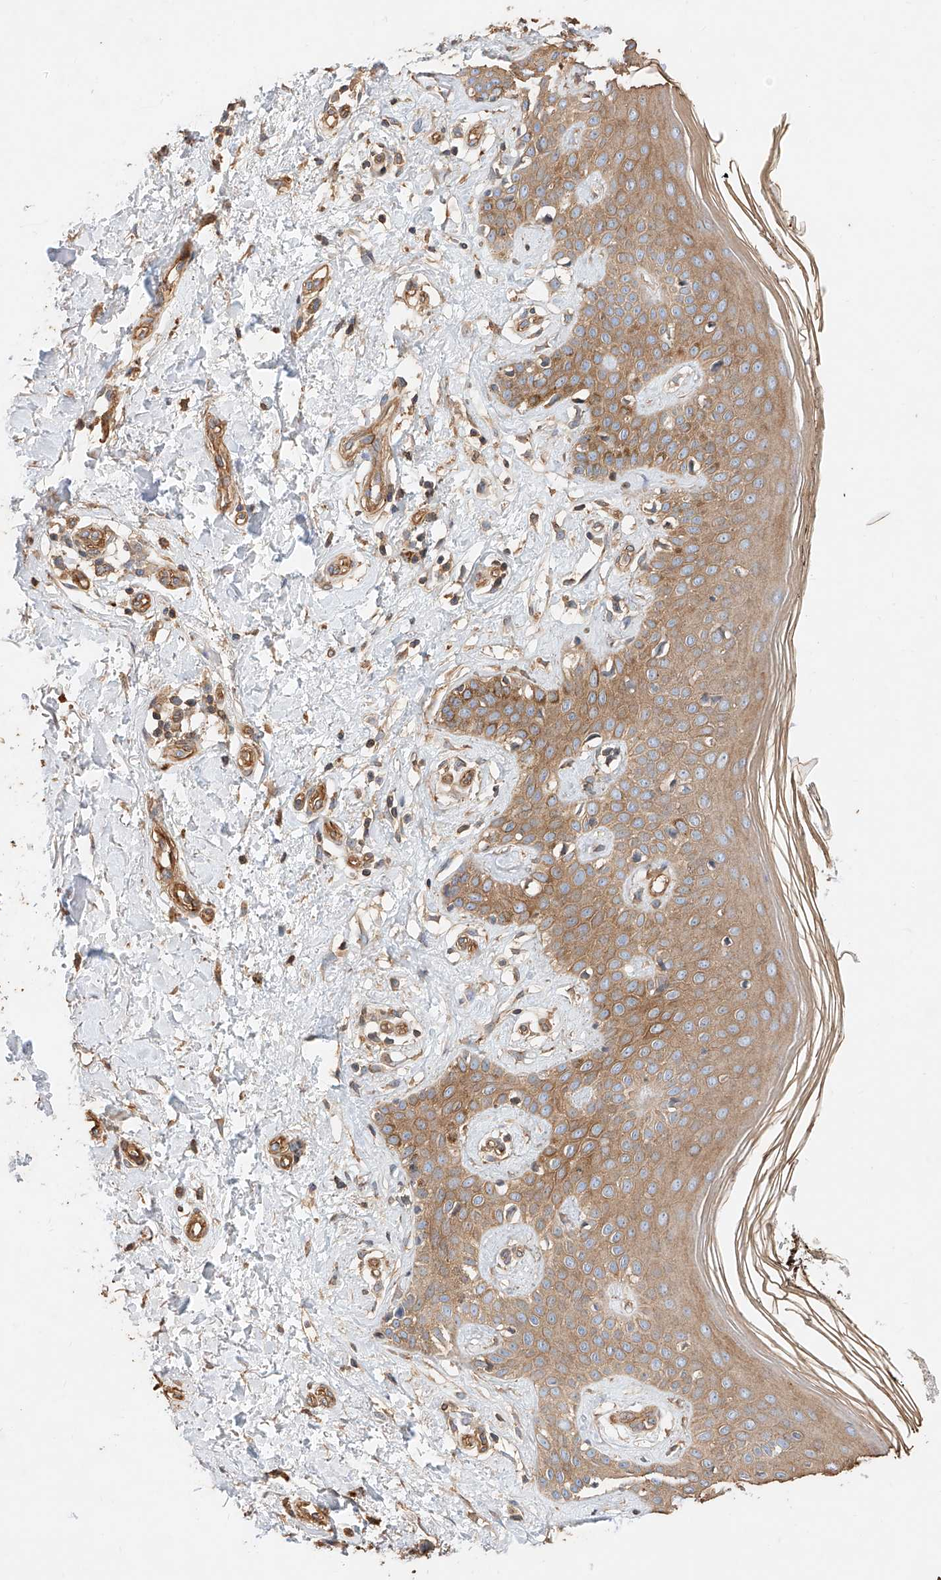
{"staining": {"intensity": "weak", "quantity": ">75%", "location": "cytoplasmic/membranous"}, "tissue": "skin", "cell_type": "Fibroblasts", "image_type": "normal", "snomed": [{"axis": "morphology", "description": "Normal tissue, NOS"}, {"axis": "topography", "description": "Skin"}], "caption": "The image demonstrates a brown stain indicating the presence of a protein in the cytoplasmic/membranous of fibroblasts in skin.", "gene": "GHDC", "patient": {"sex": "female", "age": 64}}